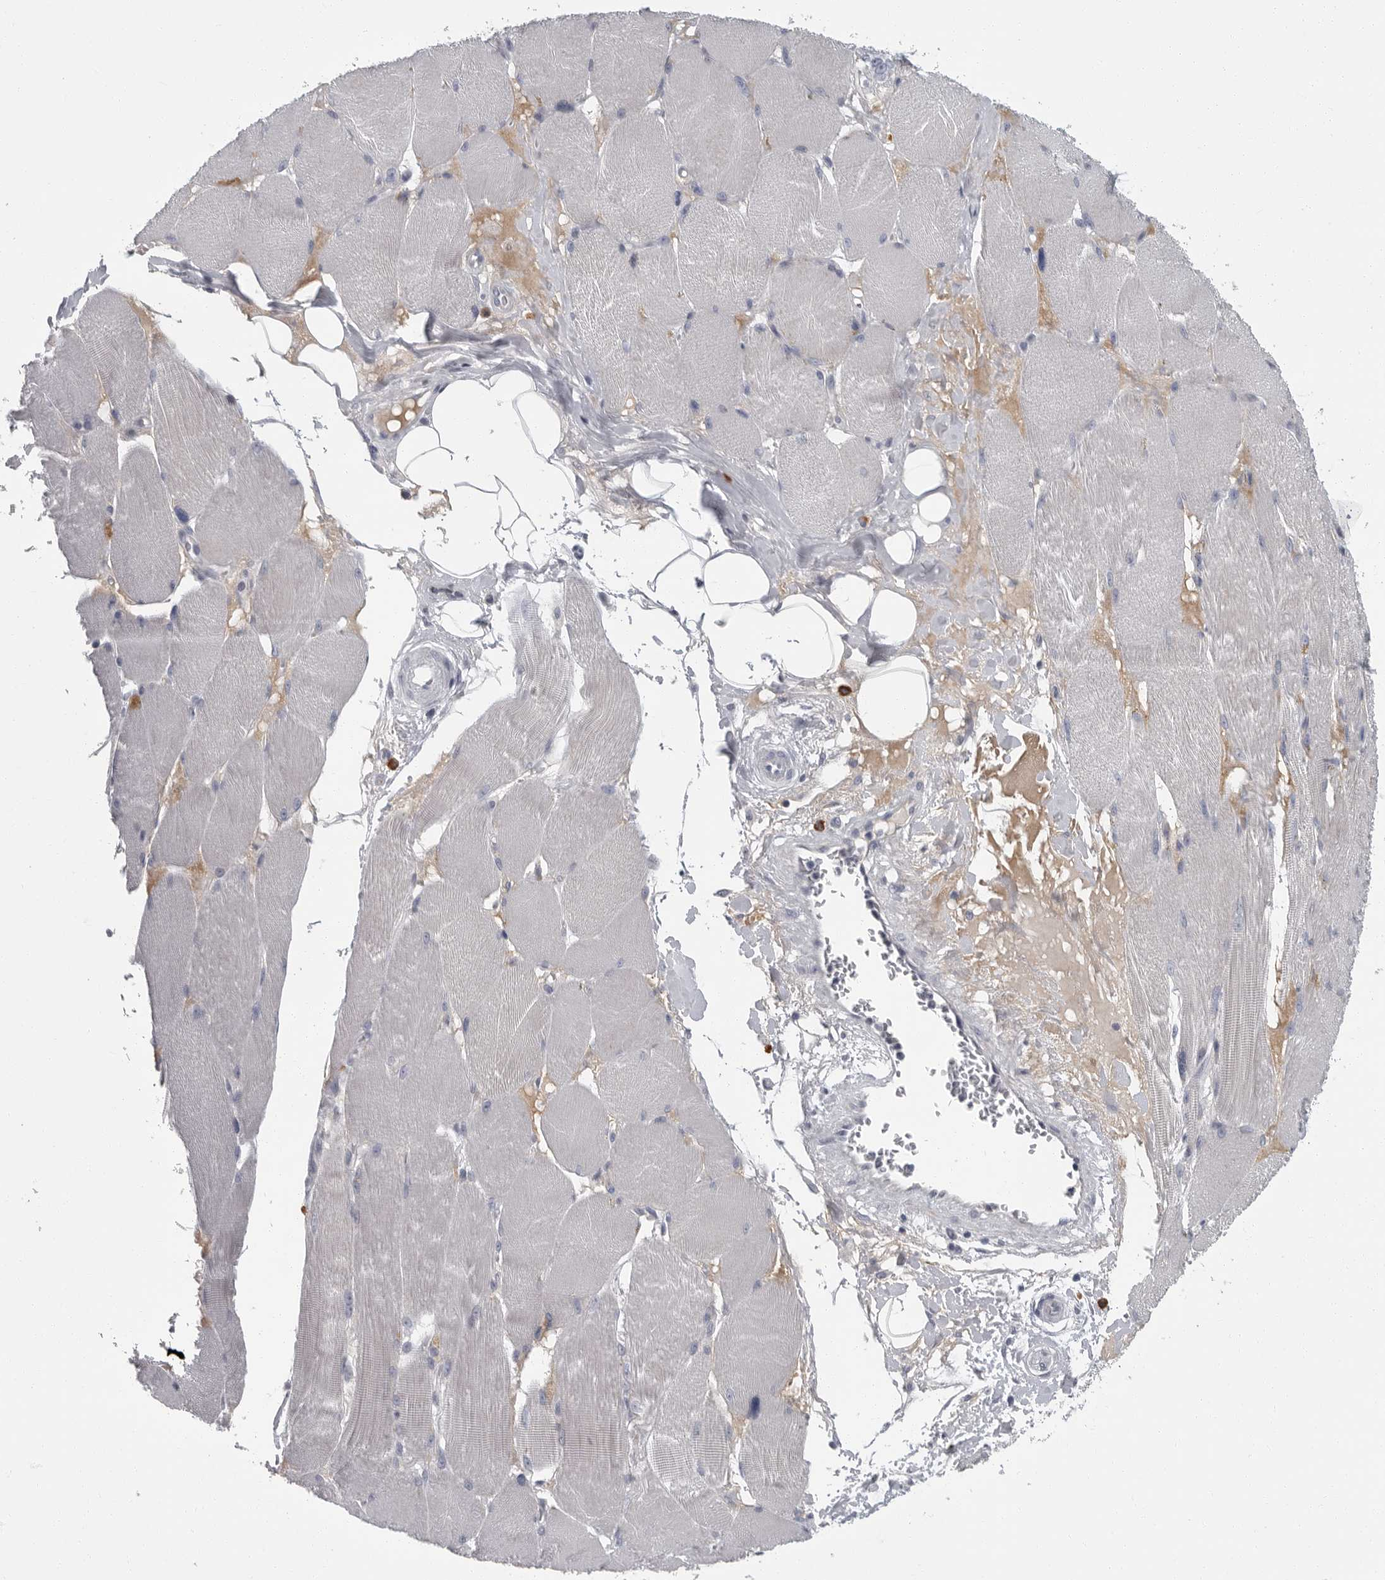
{"staining": {"intensity": "negative", "quantity": "none", "location": "none"}, "tissue": "skeletal muscle", "cell_type": "Myocytes", "image_type": "normal", "snomed": [{"axis": "morphology", "description": "Normal tissue, NOS"}, {"axis": "topography", "description": "Skin"}, {"axis": "topography", "description": "Skeletal muscle"}], "caption": "IHC photomicrograph of normal skeletal muscle stained for a protein (brown), which demonstrates no expression in myocytes. Nuclei are stained in blue.", "gene": "SLC25A39", "patient": {"sex": "male", "age": 83}}